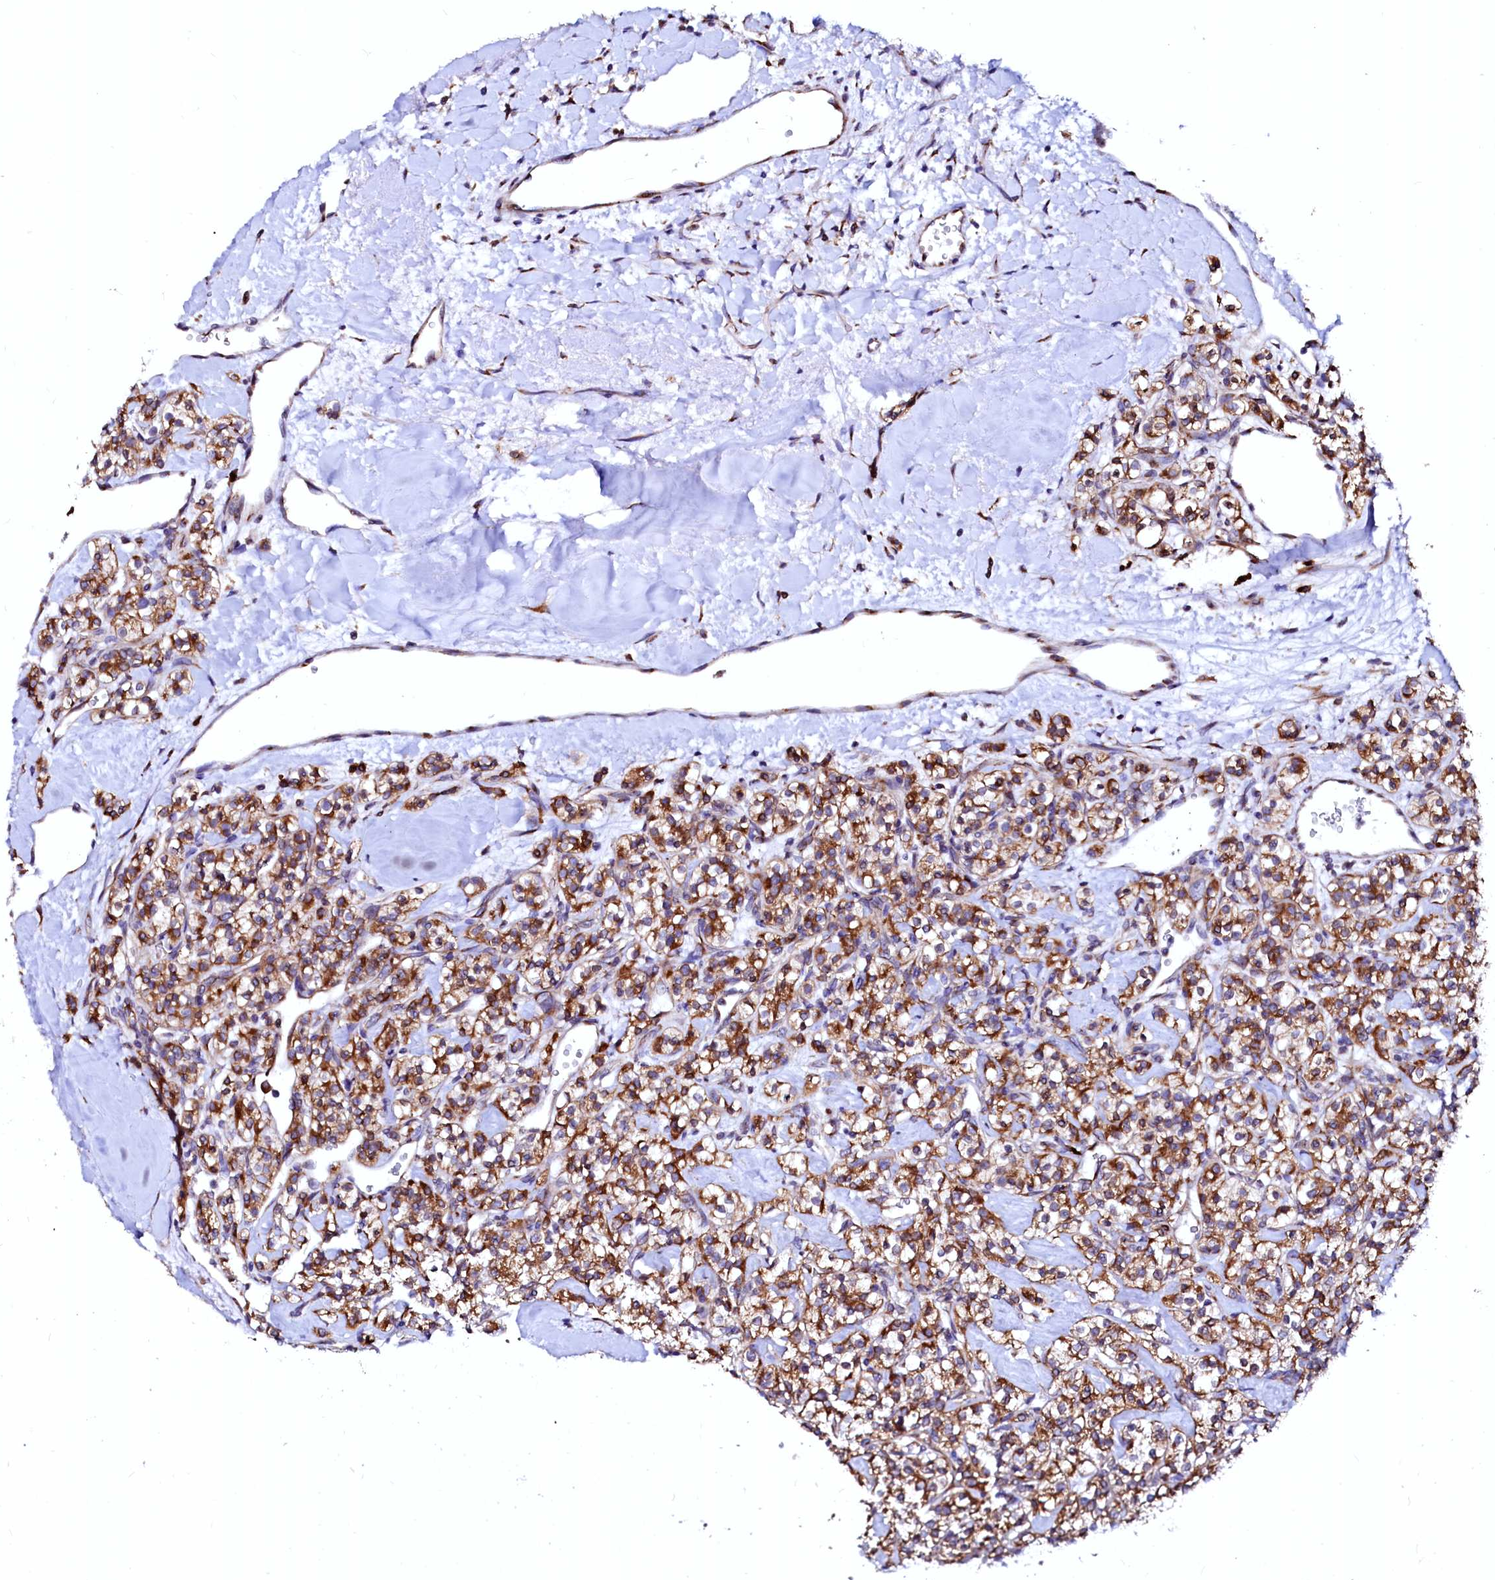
{"staining": {"intensity": "strong", "quantity": ">75%", "location": "cytoplasmic/membranous"}, "tissue": "renal cancer", "cell_type": "Tumor cells", "image_type": "cancer", "snomed": [{"axis": "morphology", "description": "Adenocarcinoma, NOS"}, {"axis": "topography", "description": "Kidney"}], "caption": "Adenocarcinoma (renal) stained with DAB (3,3'-diaminobenzidine) IHC exhibits high levels of strong cytoplasmic/membranous expression in approximately >75% of tumor cells. The protein is stained brown, and the nuclei are stained in blue (DAB IHC with brightfield microscopy, high magnification).", "gene": "LMAN1", "patient": {"sex": "male", "age": 77}}